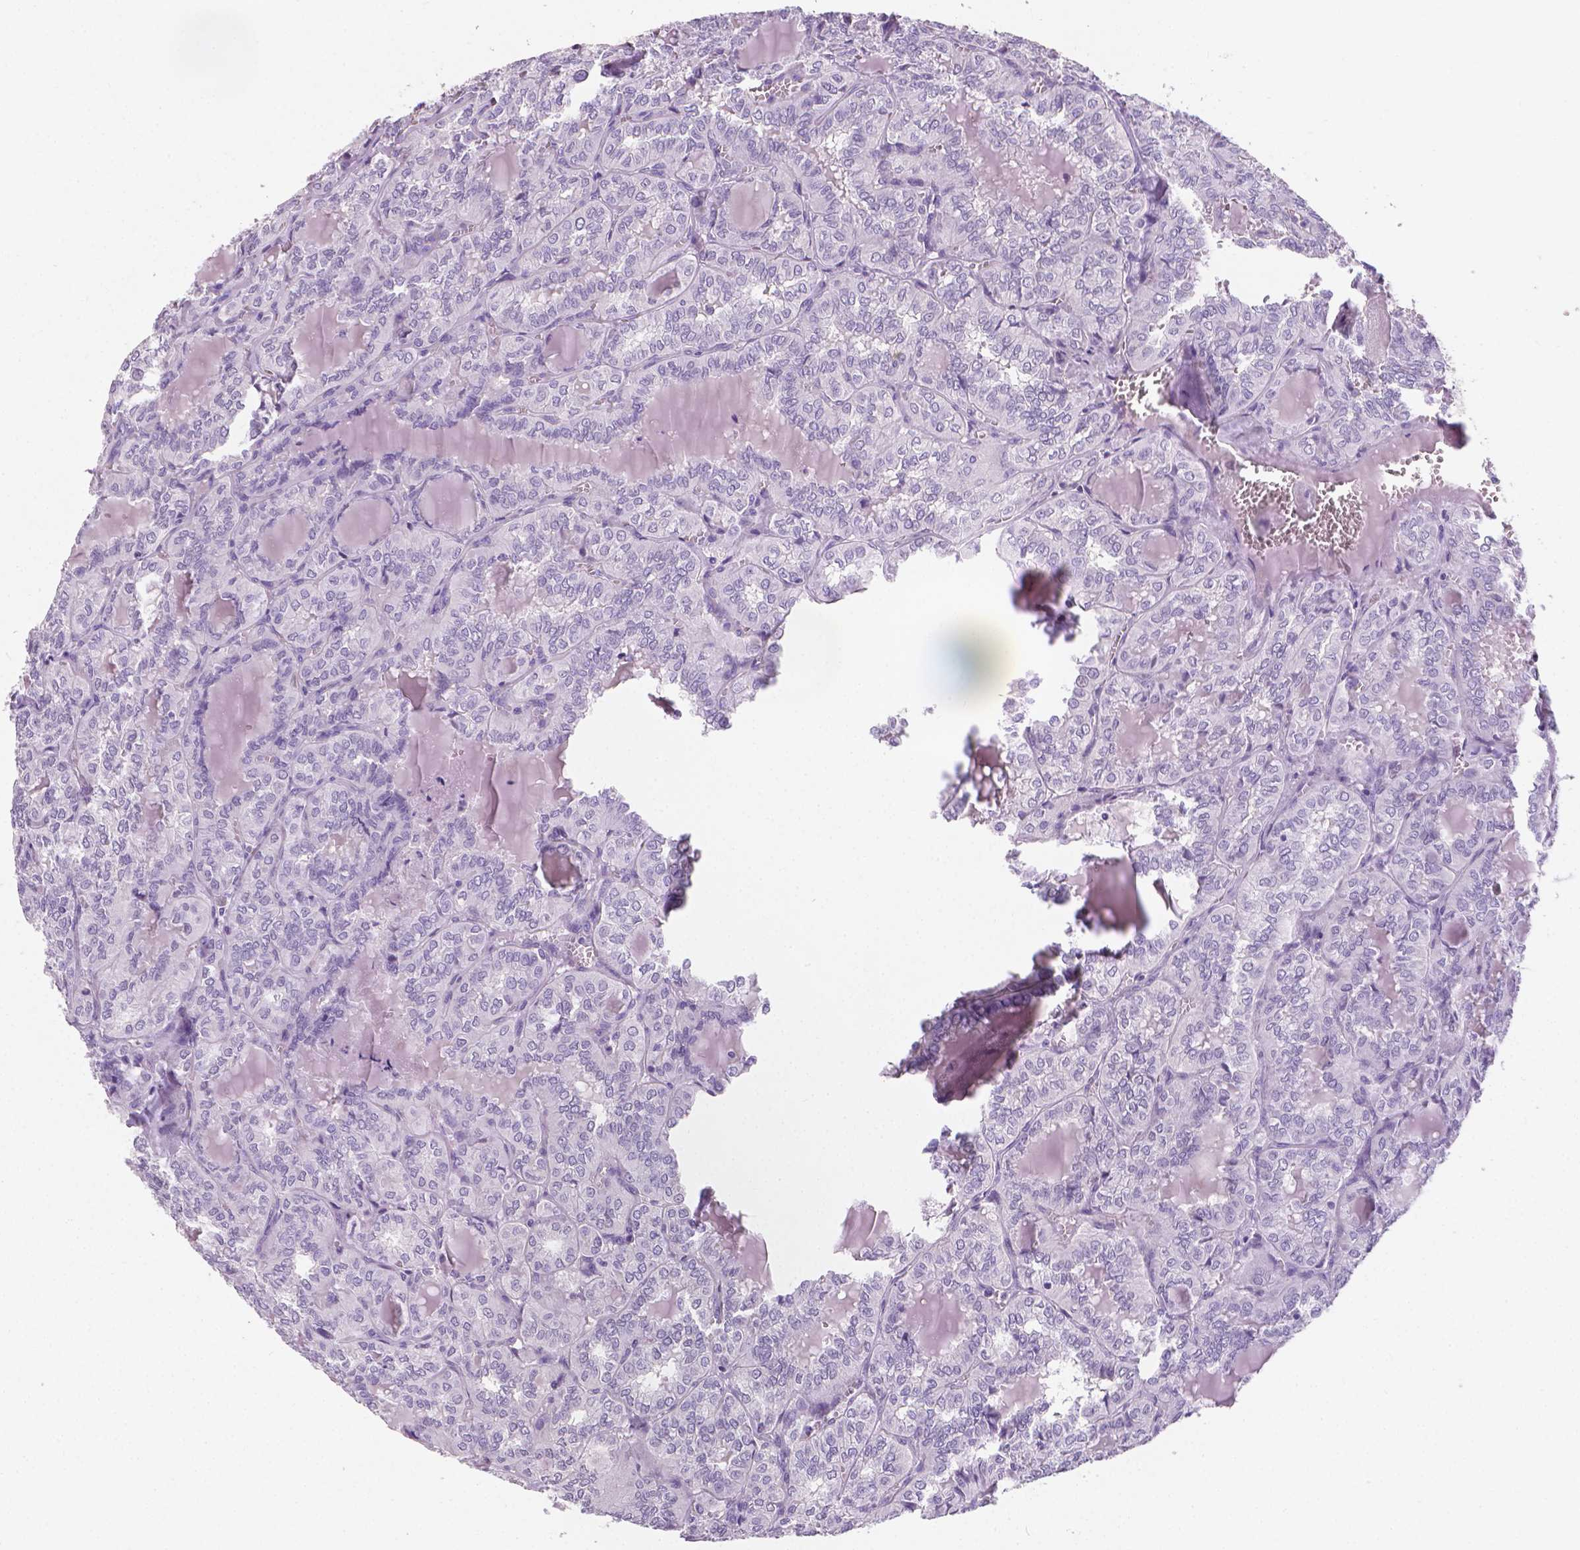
{"staining": {"intensity": "negative", "quantity": "none", "location": "none"}, "tissue": "thyroid cancer", "cell_type": "Tumor cells", "image_type": "cancer", "snomed": [{"axis": "morphology", "description": "Papillary adenocarcinoma, NOS"}, {"axis": "topography", "description": "Thyroid gland"}], "caption": "Human thyroid cancer (papillary adenocarcinoma) stained for a protein using immunohistochemistry reveals no positivity in tumor cells.", "gene": "XPNPEP2", "patient": {"sex": "female", "age": 41}}